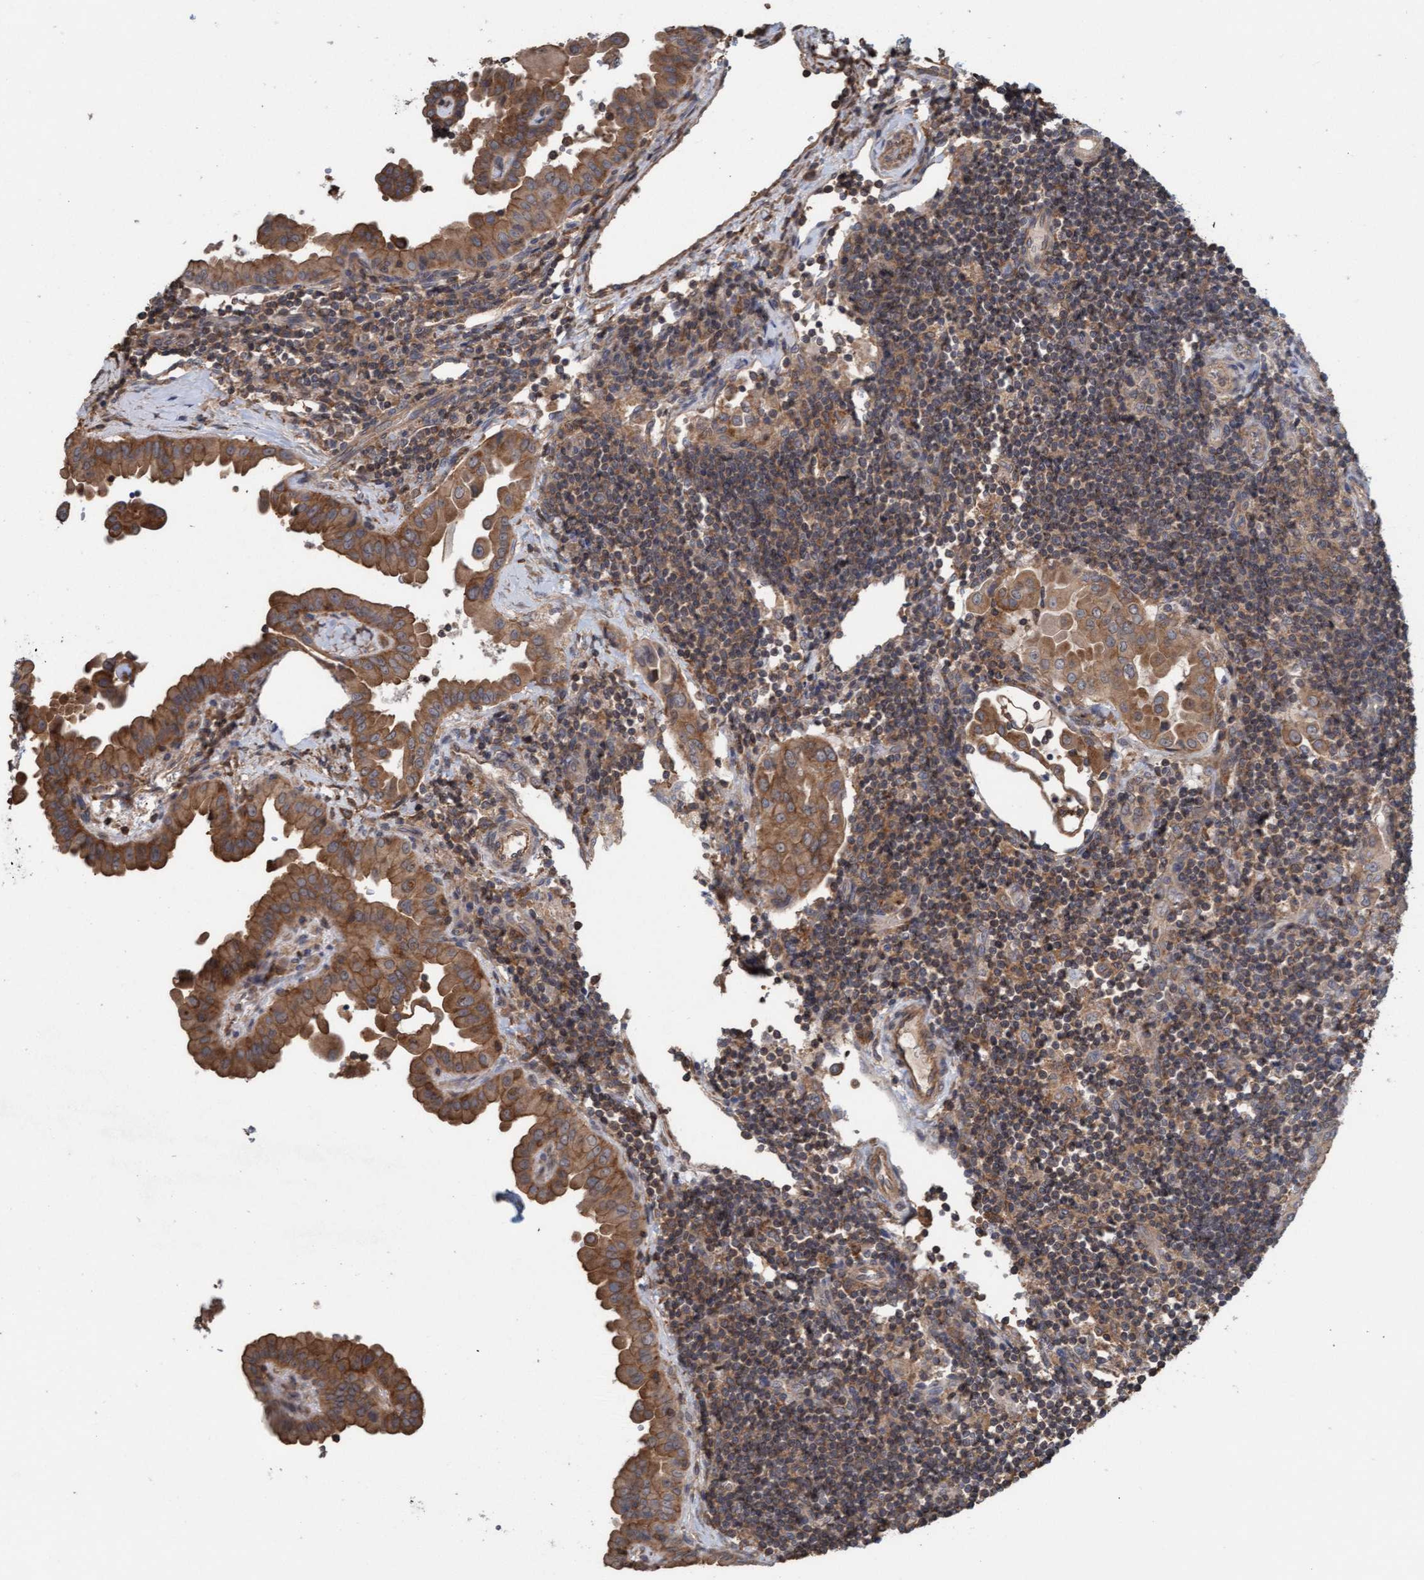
{"staining": {"intensity": "moderate", "quantity": ">75%", "location": "cytoplasmic/membranous"}, "tissue": "thyroid cancer", "cell_type": "Tumor cells", "image_type": "cancer", "snomed": [{"axis": "morphology", "description": "Papillary adenocarcinoma, NOS"}, {"axis": "topography", "description": "Thyroid gland"}], "caption": "Thyroid cancer (papillary adenocarcinoma) stained with a brown dye demonstrates moderate cytoplasmic/membranous positive positivity in approximately >75% of tumor cells.", "gene": "FXR2", "patient": {"sex": "male", "age": 33}}